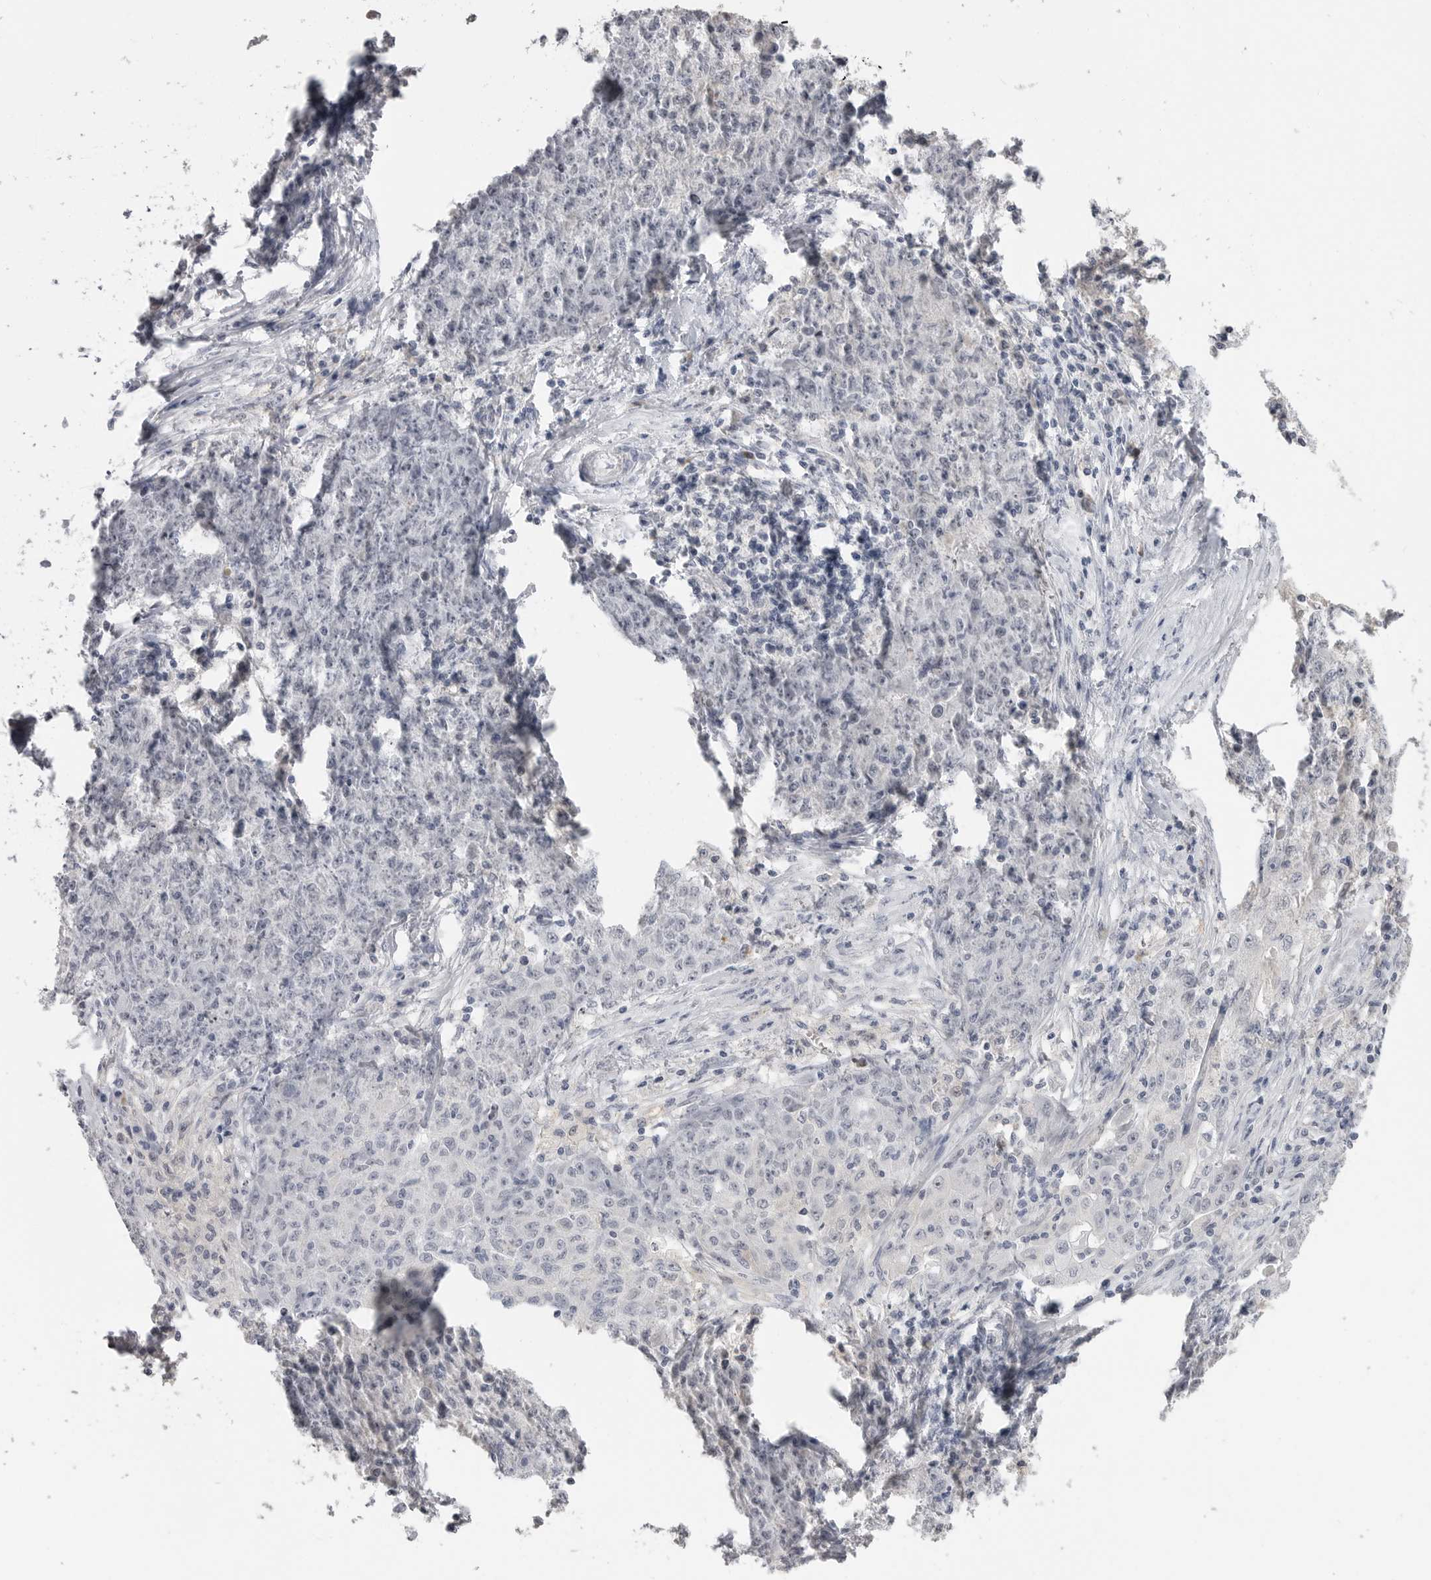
{"staining": {"intensity": "negative", "quantity": "none", "location": "none"}, "tissue": "ovarian cancer", "cell_type": "Tumor cells", "image_type": "cancer", "snomed": [{"axis": "morphology", "description": "Carcinoma, endometroid"}, {"axis": "topography", "description": "Ovary"}], "caption": "This histopathology image is of ovarian endometroid carcinoma stained with IHC to label a protein in brown with the nuclei are counter-stained blue. There is no expression in tumor cells.", "gene": "PLEKHF1", "patient": {"sex": "female", "age": 42}}